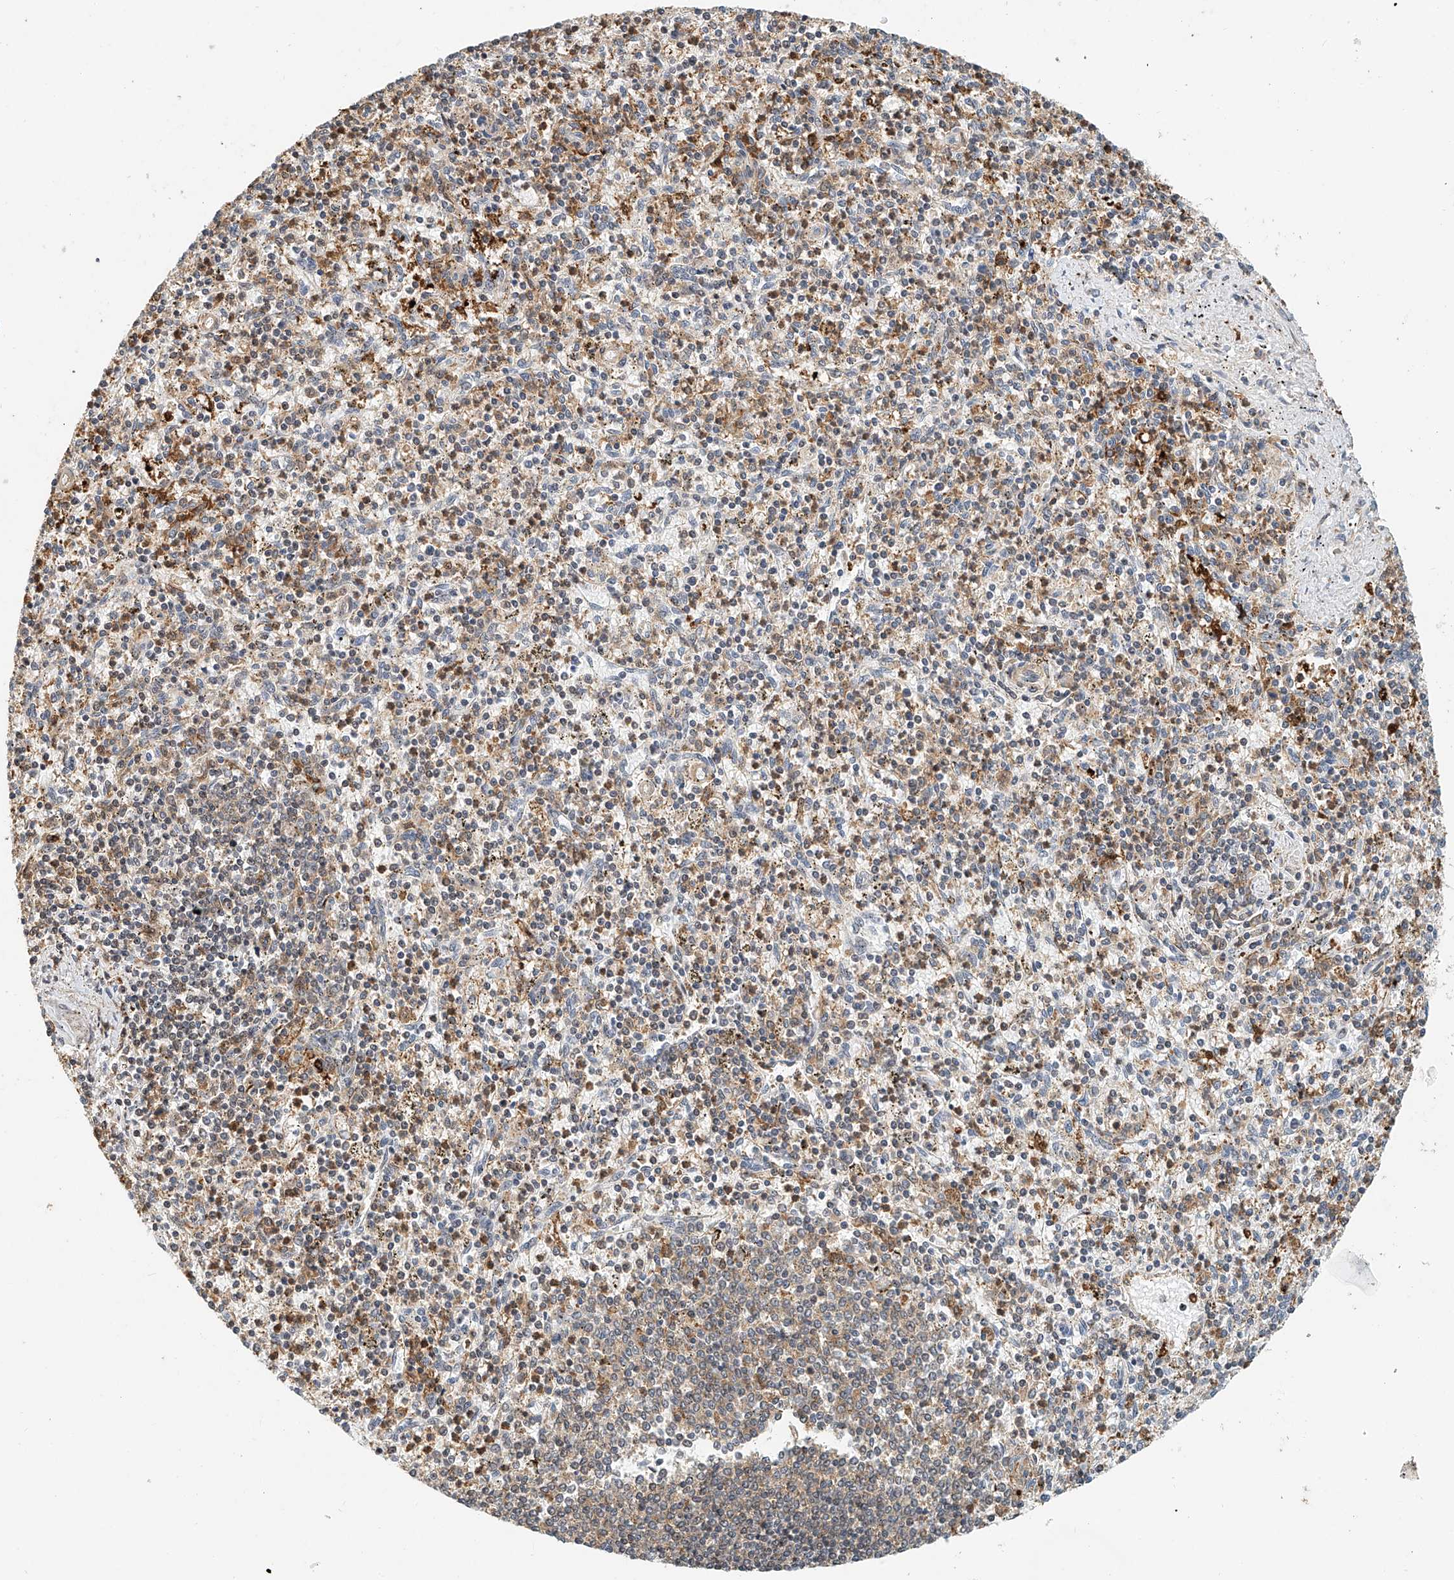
{"staining": {"intensity": "strong", "quantity": "25%-75%", "location": "cytoplasmic/membranous"}, "tissue": "spleen", "cell_type": "Cells in red pulp", "image_type": "normal", "snomed": [{"axis": "morphology", "description": "Normal tissue, NOS"}, {"axis": "topography", "description": "Spleen"}], "caption": "This is a histology image of immunohistochemistry staining of unremarkable spleen, which shows strong expression in the cytoplasmic/membranous of cells in red pulp.", "gene": "MICAL1", "patient": {"sex": "male", "age": 72}}